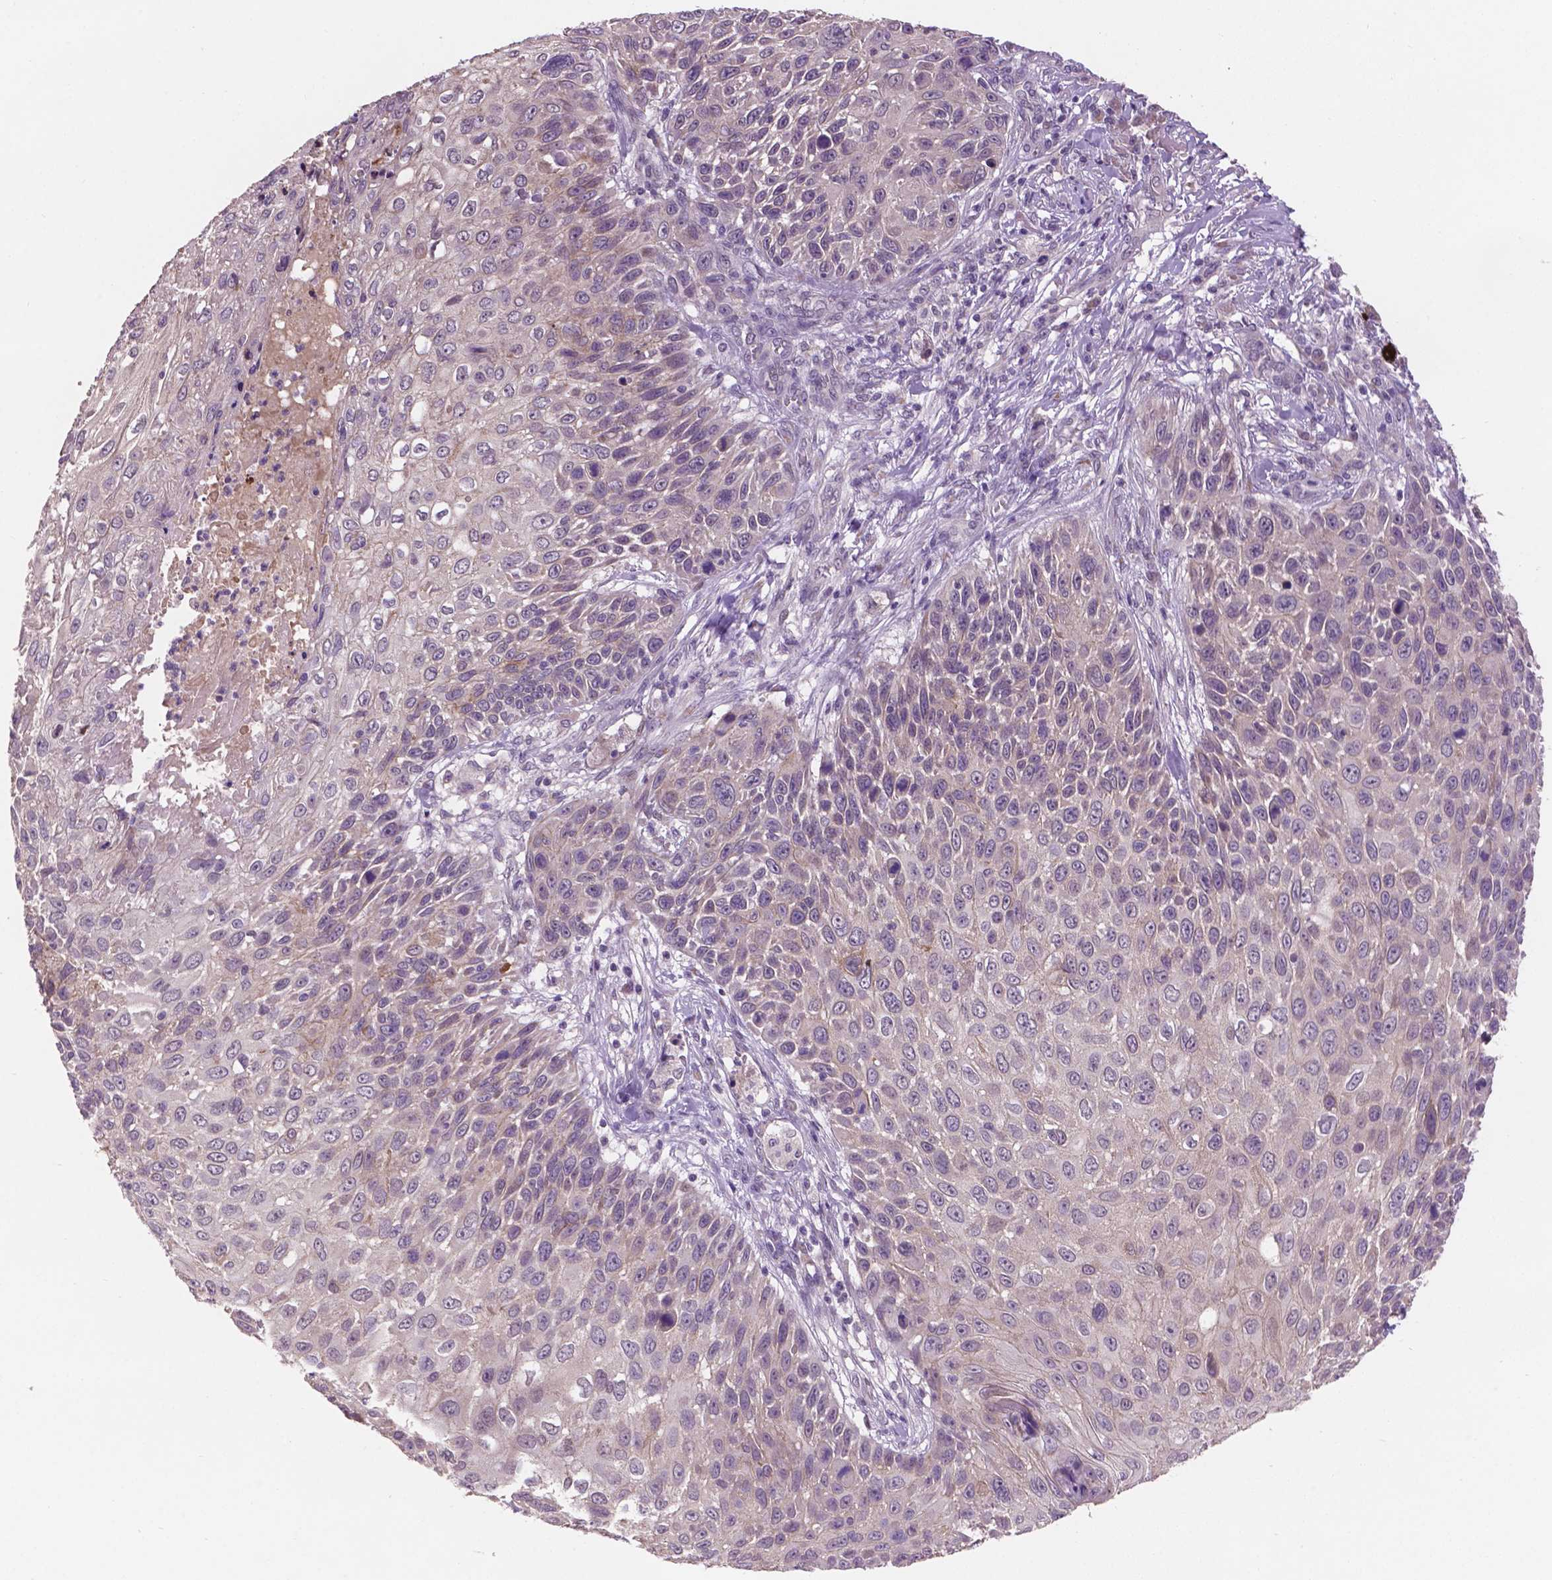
{"staining": {"intensity": "negative", "quantity": "none", "location": "none"}, "tissue": "skin cancer", "cell_type": "Tumor cells", "image_type": "cancer", "snomed": [{"axis": "morphology", "description": "Squamous cell carcinoma, NOS"}, {"axis": "topography", "description": "Skin"}], "caption": "Immunohistochemistry (IHC) of squamous cell carcinoma (skin) shows no staining in tumor cells.", "gene": "GXYLT2", "patient": {"sex": "male", "age": 92}}